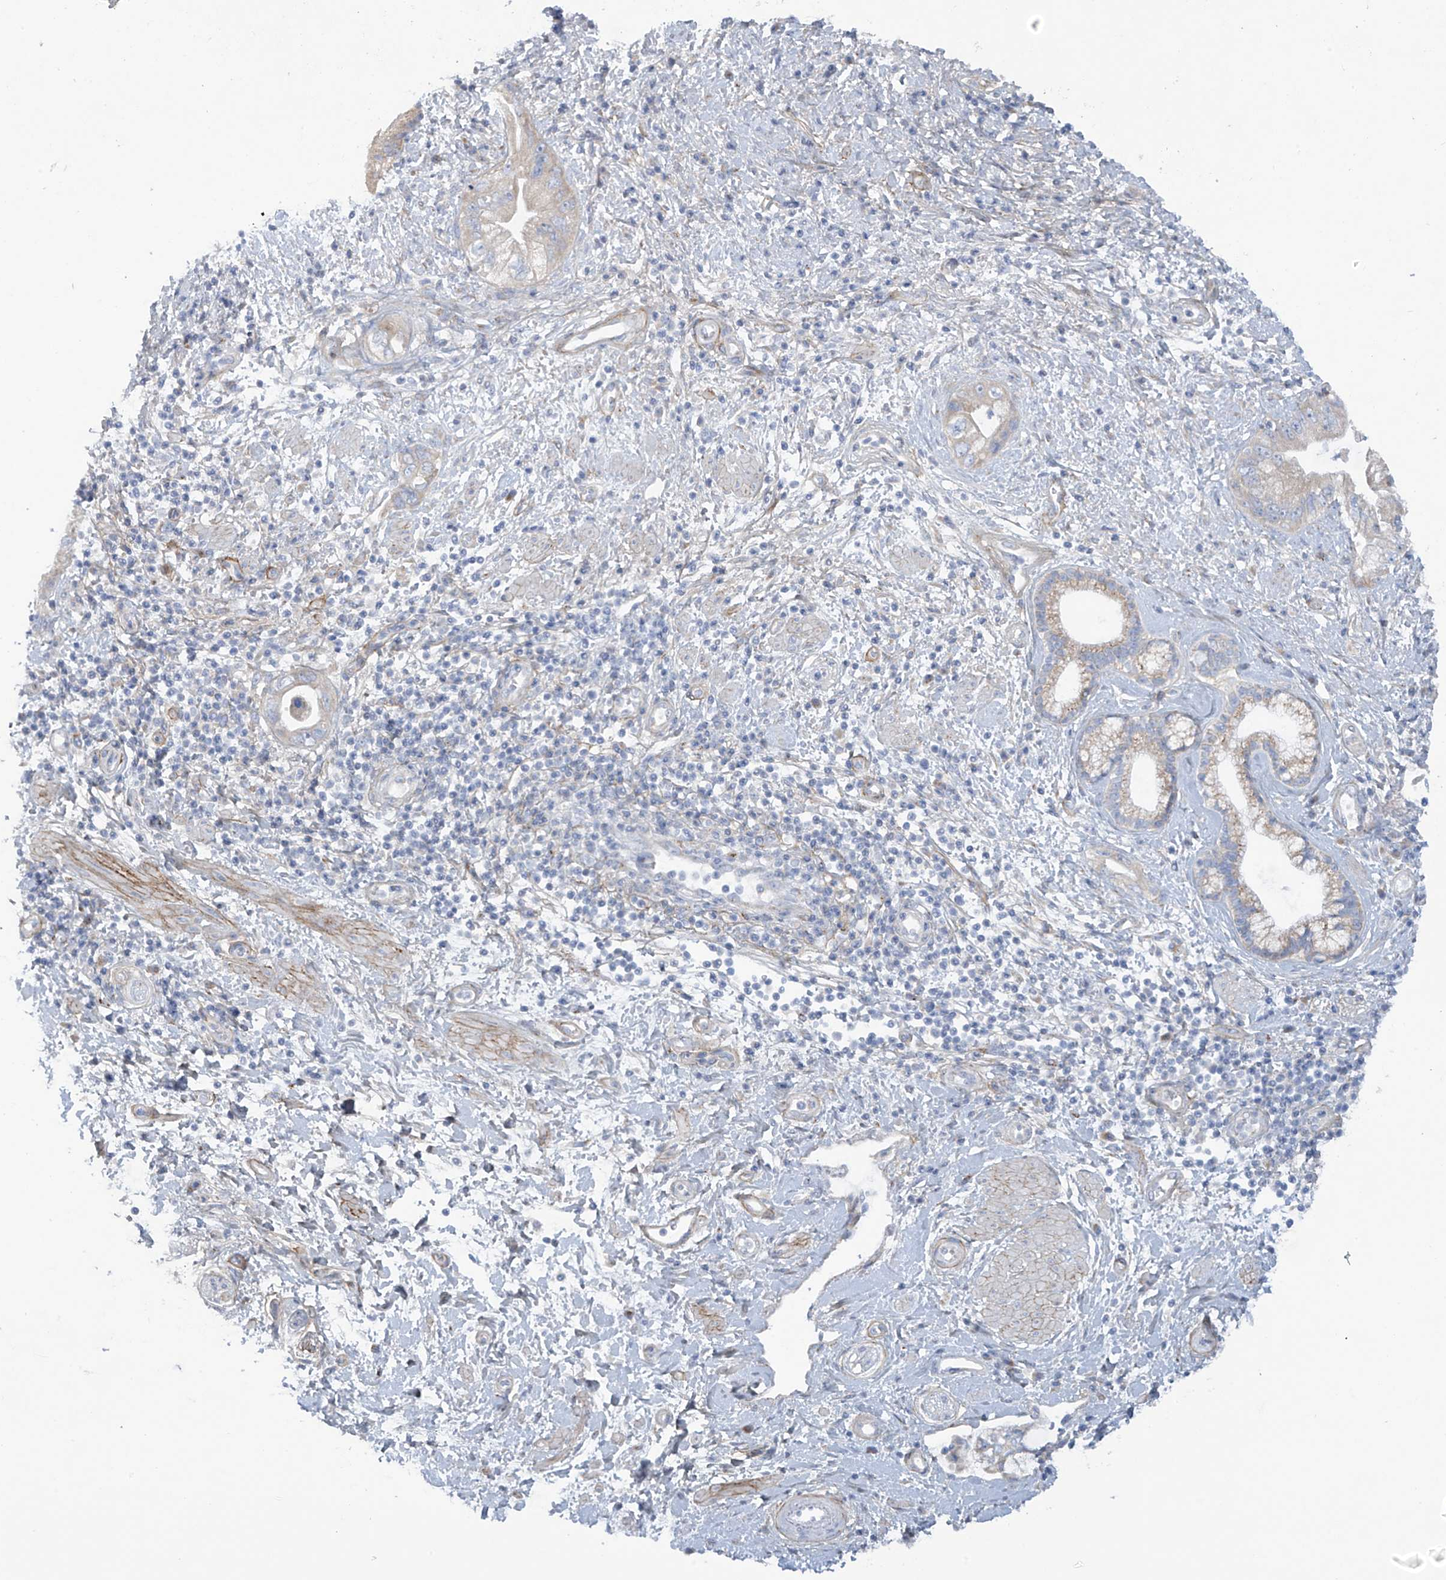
{"staining": {"intensity": "weak", "quantity": "25%-75%", "location": "cytoplasmic/membranous"}, "tissue": "pancreatic cancer", "cell_type": "Tumor cells", "image_type": "cancer", "snomed": [{"axis": "morphology", "description": "Adenocarcinoma, NOS"}, {"axis": "topography", "description": "Pancreas"}], "caption": "This image shows immunohistochemistry (IHC) staining of human pancreatic adenocarcinoma, with low weak cytoplasmic/membranous positivity in approximately 25%-75% of tumor cells.", "gene": "TRMT2B", "patient": {"sex": "female", "age": 73}}